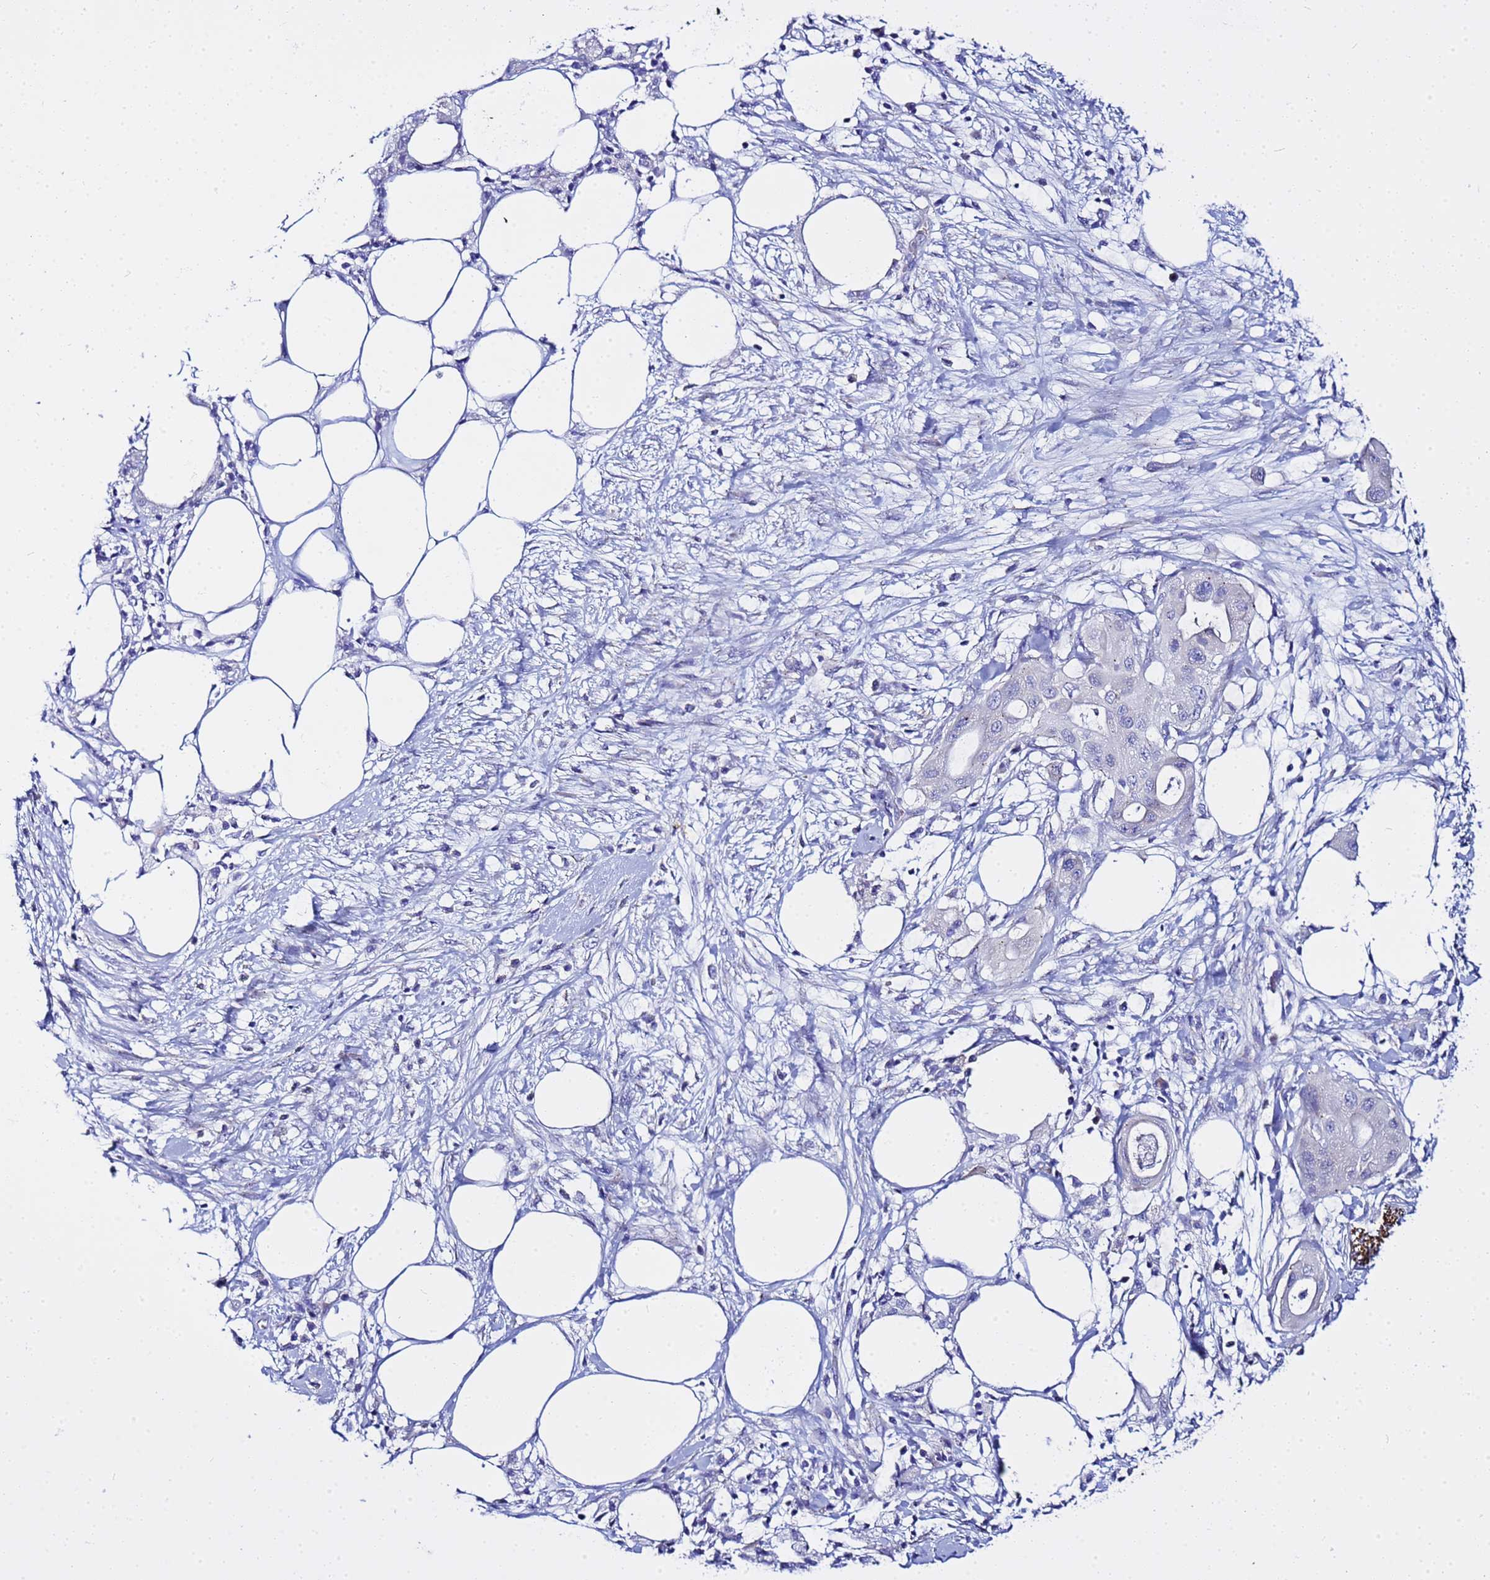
{"staining": {"intensity": "negative", "quantity": "none", "location": "none"}, "tissue": "pancreatic cancer", "cell_type": "Tumor cells", "image_type": "cancer", "snomed": [{"axis": "morphology", "description": "Adenocarcinoma, NOS"}, {"axis": "topography", "description": "Pancreas"}], "caption": "This photomicrograph is of adenocarcinoma (pancreatic) stained with immunohistochemistry to label a protein in brown with the nuclei are counter-stained blue. There is no expression in tumor cells.", "gene": "USP18", "patient": {"sex": "male", "age": 68}}